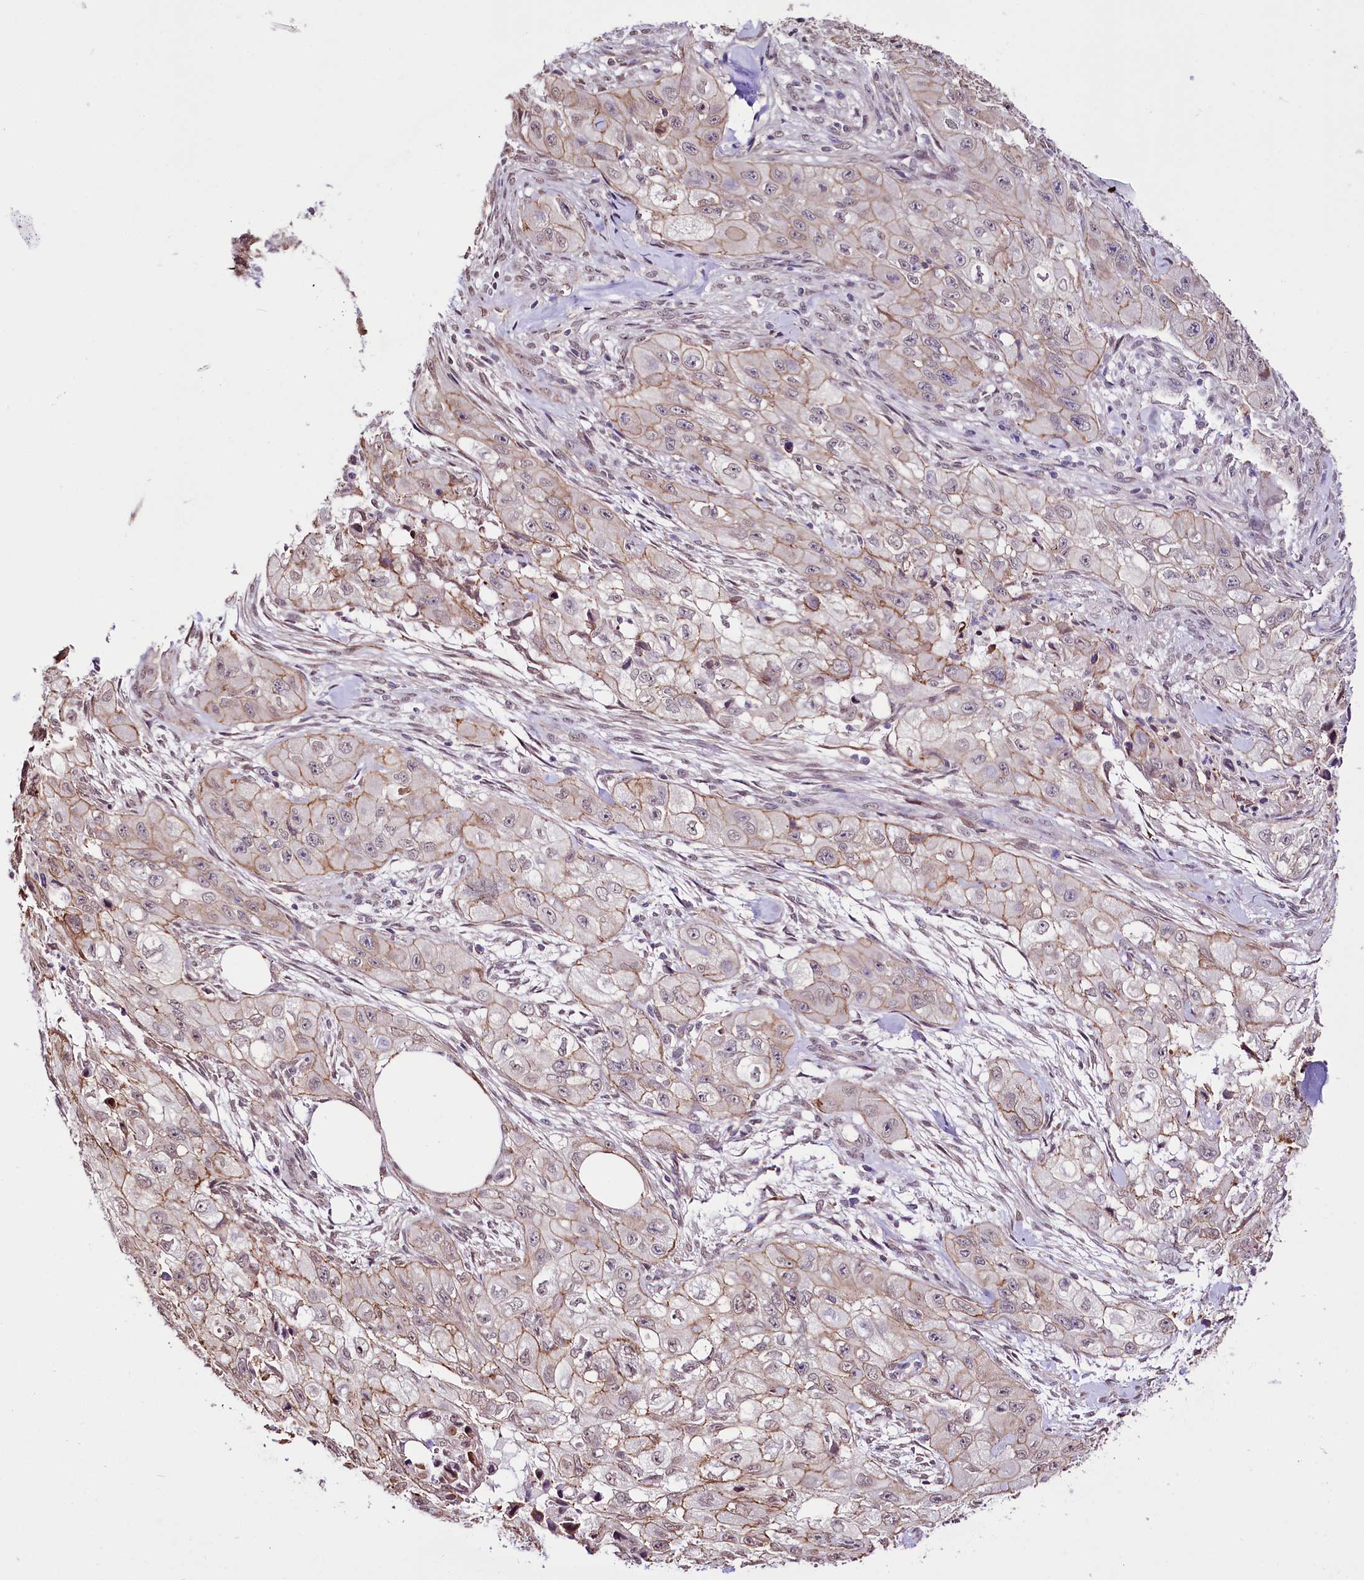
{"staining": {"intensity": "moderate", "quantity": ">75%", "location": "cytoplasmic/membranous"}, "tissue": "skin cancer", "cell_type": "Tumor cells", "image_type": "cancer", "snomed": [{"axis": "morphology", "description": "Squamous cell carcinoma, NOS"}, {"axis": "topography", "description": "Skin"}, {"axis": "topography", "description": "Subcutis"}], "caption": "This is an image of IHC staining of skin cancer, which shows moderate staining in the cytoplasmic/membranous of tumor cells.", "gene": "ST7", "patient": {"sex": "male", "age": 73}}